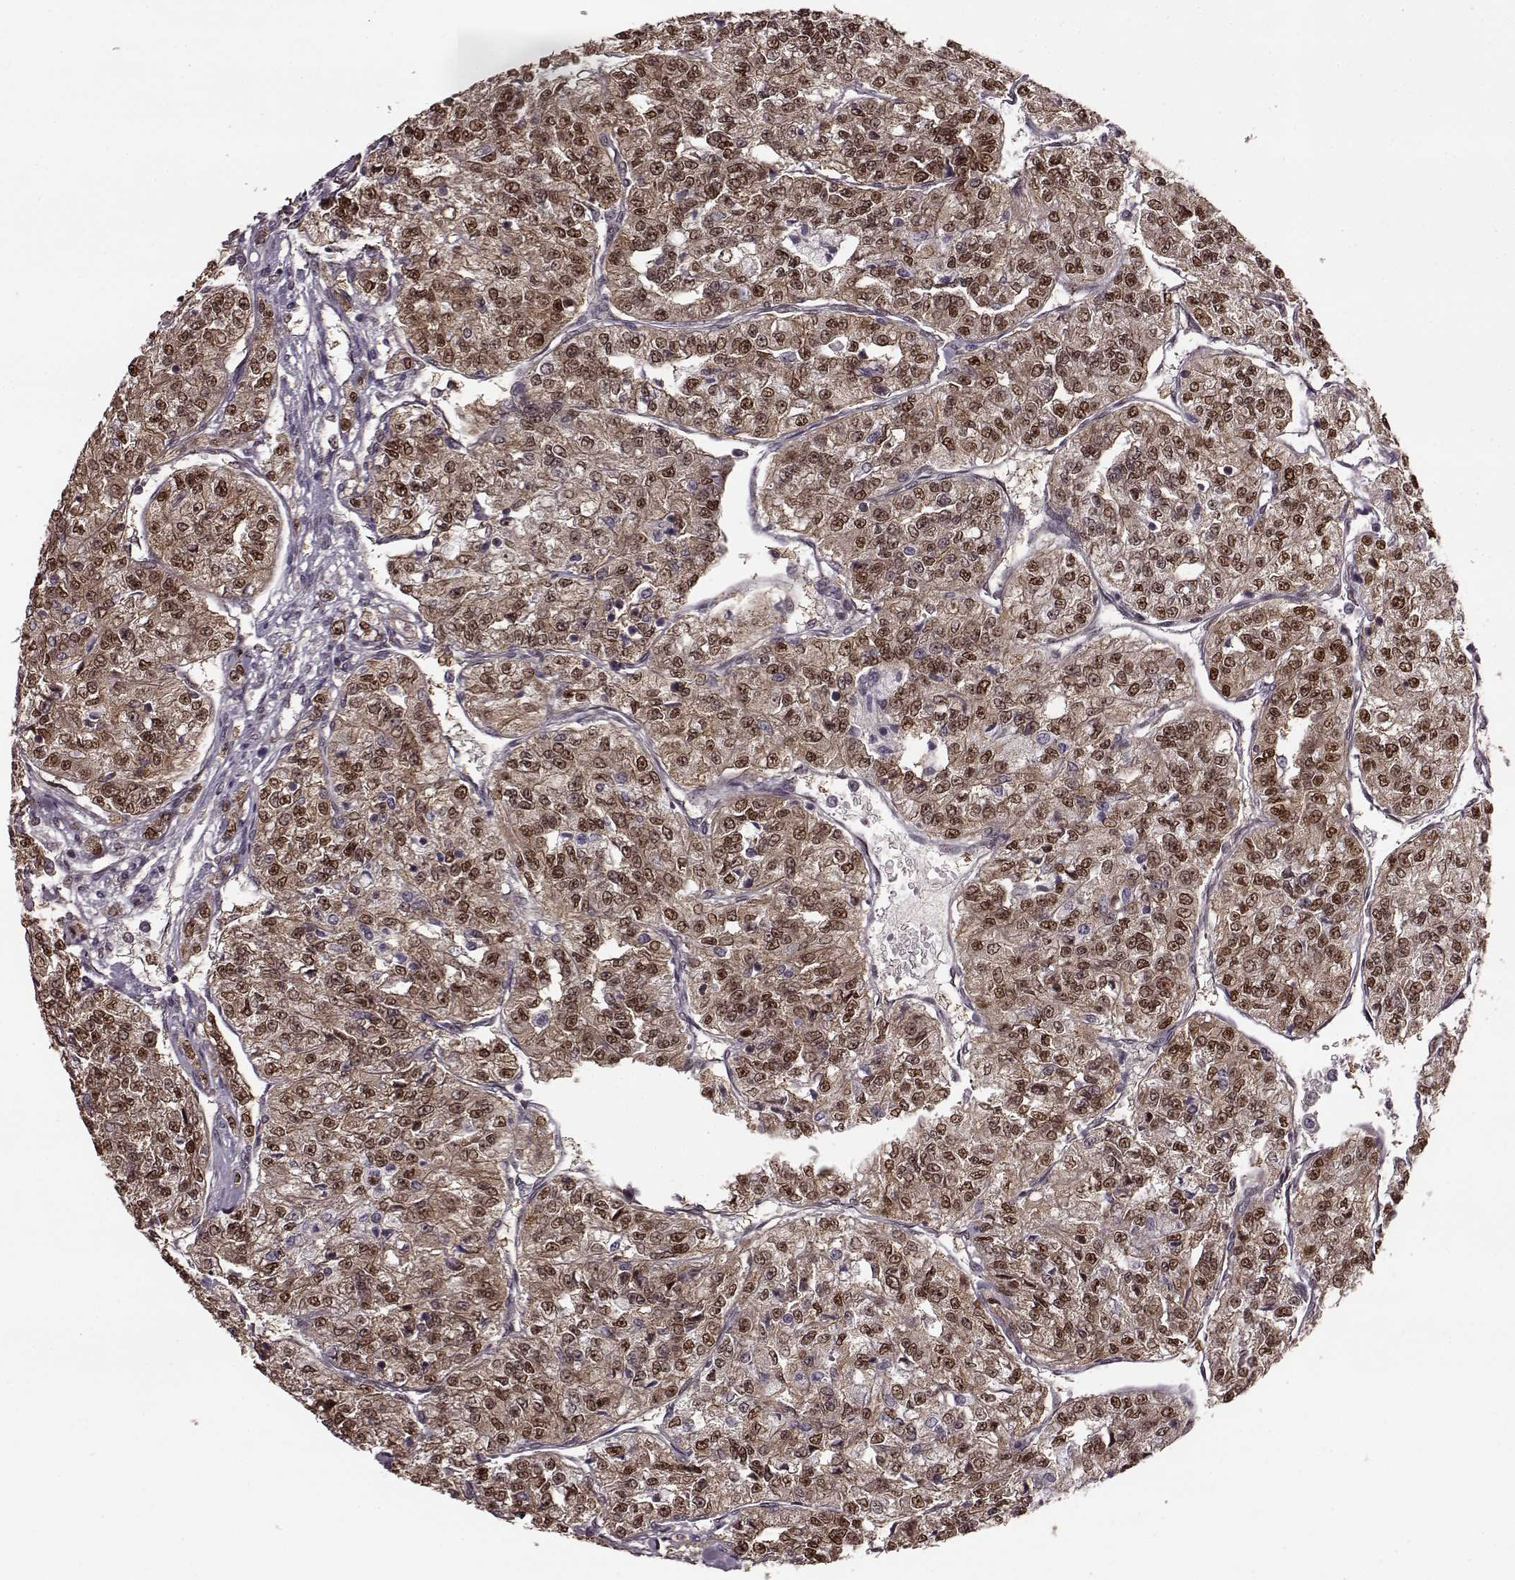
{"staining": {"intensity": "moderate", "quantity": ">75%", "location": "cytoplasmic/membranous,nuclear"}, "tissue": "renal cancer", "cell_type": "Tumor cells", "image_type": "cancer", "snomed": [{"axis": "morphology", "description": "Adenocarcinoma, NOS"}, {"axis": "topography", "description": "Kidney"}], "caption": "Immunohistochemistry (IHC) (DAB (3,3'-diaminobenzidine)) staining of human adenocarcinoma (renal) exhibits moderate cytoplasmic/membranous and nuclear protein expression in about >75% of tumor cells.", "gene": "FTO", "patient": {"sex": "female", "age": 63}}